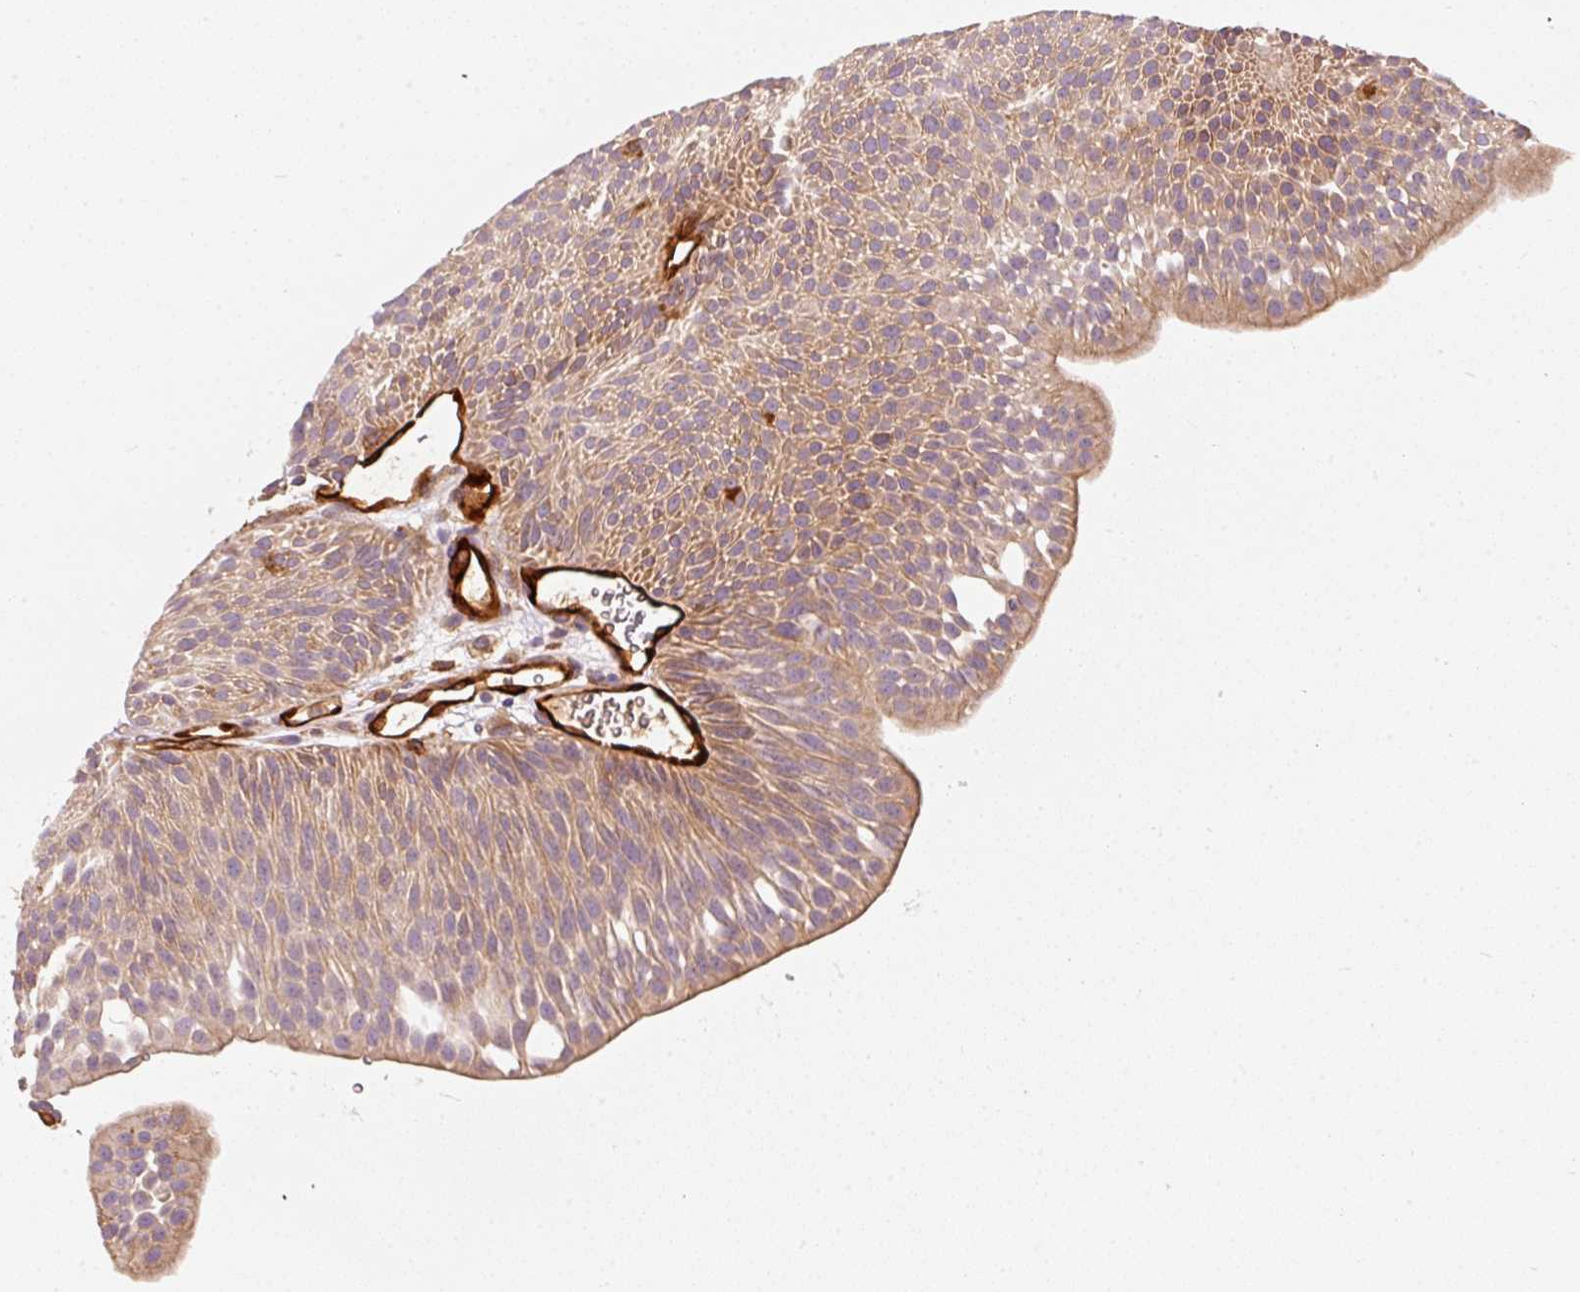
{"staining": {"intensity": "moderate", "quantity": "25%-75%", "location": "cytoplasmic/membranous"}, "tissue": "urothelial cancer", "cell_type": "Tumor cells", "image_type": "cancer", "snomed": [{"axis": "morphology", "description": "Urothelial carcinoma, NOS"}, {"axis": "topography", "description": "Urinary bladder"}], "caption": "Human urothelial cancer stained with a brown dye exhibits moderate cytoplasmic/membranous positive staining in about 25%-75% of tumor cells.", "gene": "IQGAP2", "patient": {"sex": "male", "age": 67}}